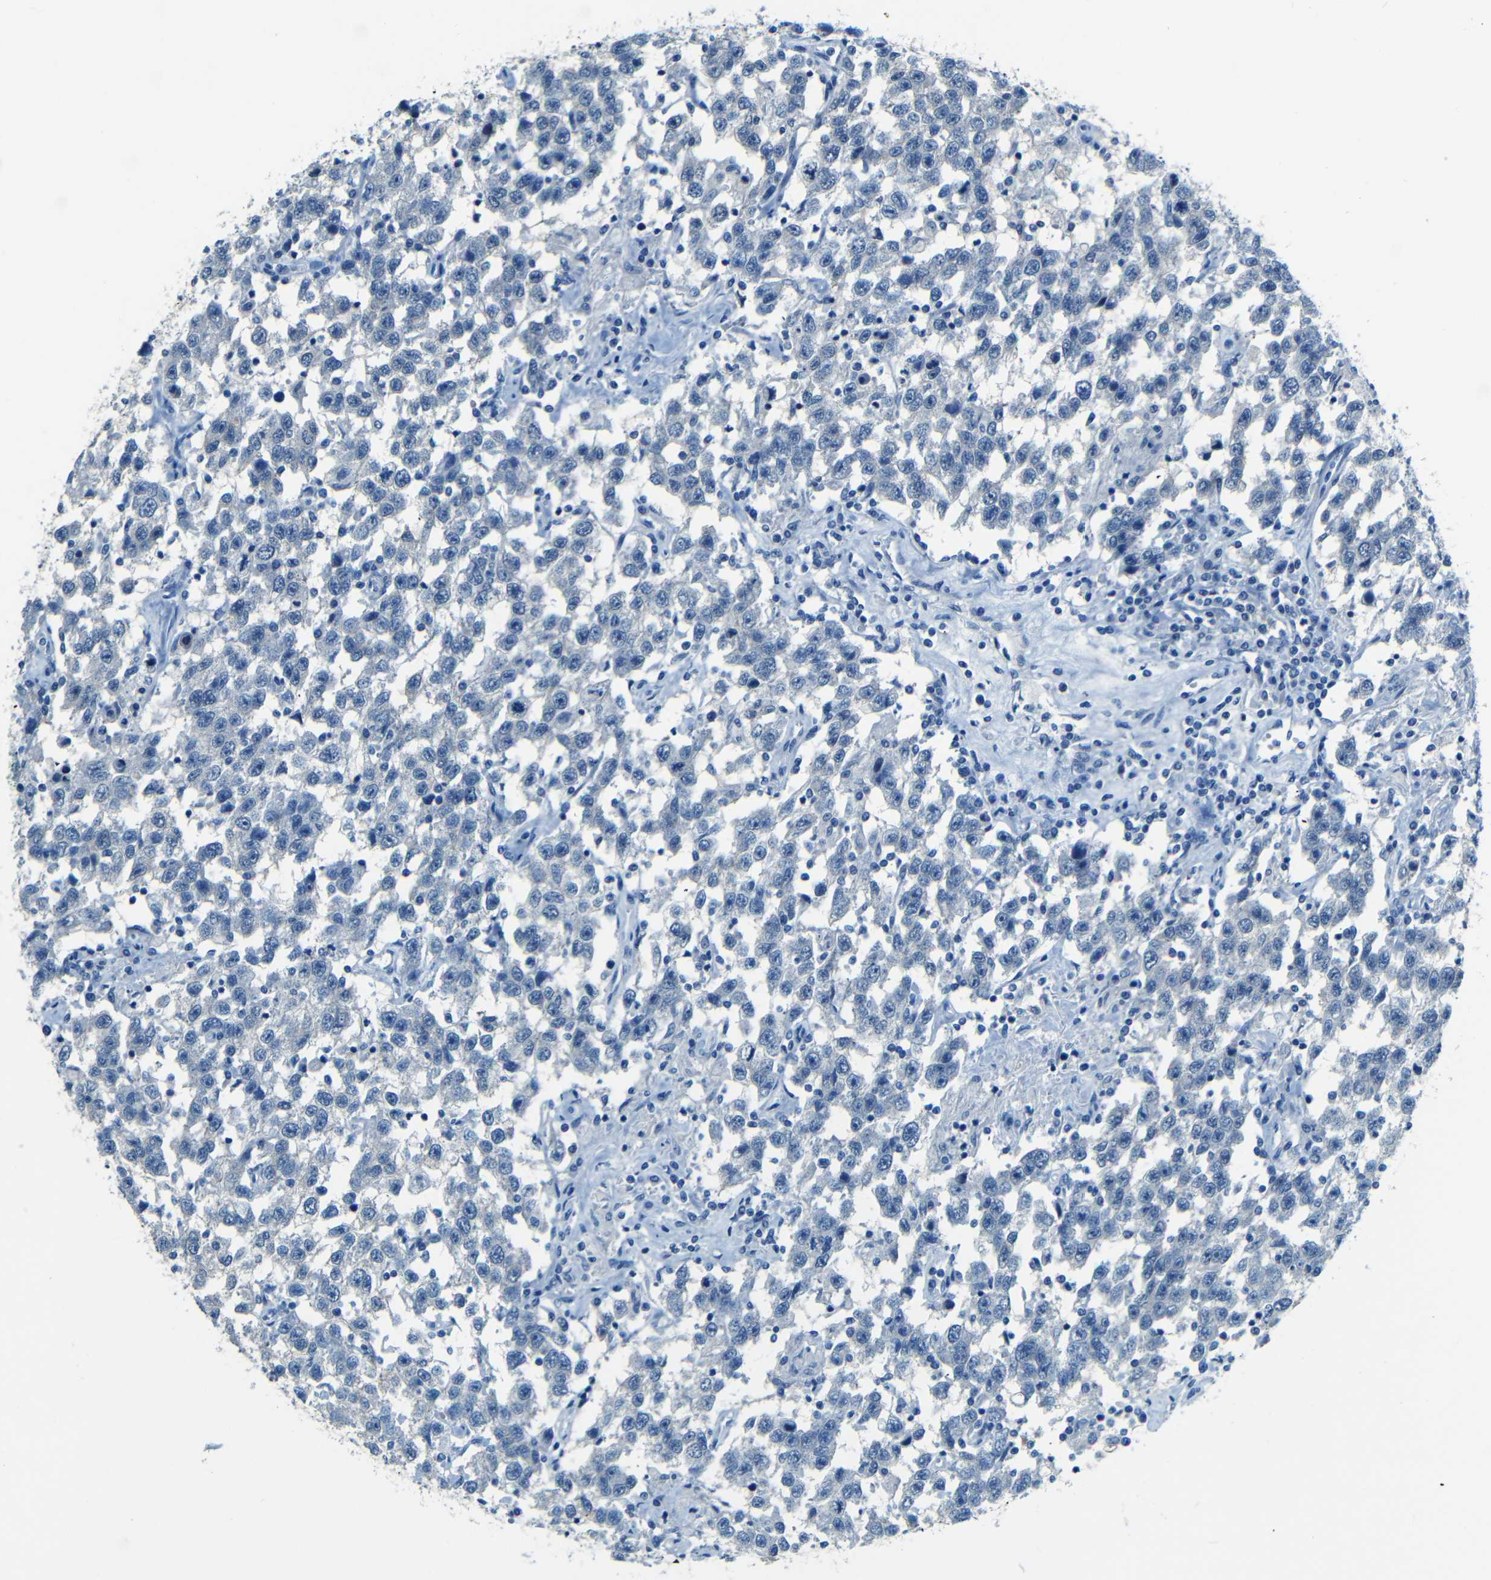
{"staining": {"intensity": "negative", "quantity": "none", "location": "none"}, "tissue": "testis cancer", "cell_type": "Tumor cells", "image_type": "cancer", "snomed": [{"axis": "morphology", "description": "Seminoma, NOS"}, {"axis": "topography", "description": "Testis"}], "caption": "Human testis cancer stained for a protein using immunohistochemistry exhibits no staining in tumor cells.", "gene": "ZMAT1", "patient": {"sex": "male", "age": 41}}